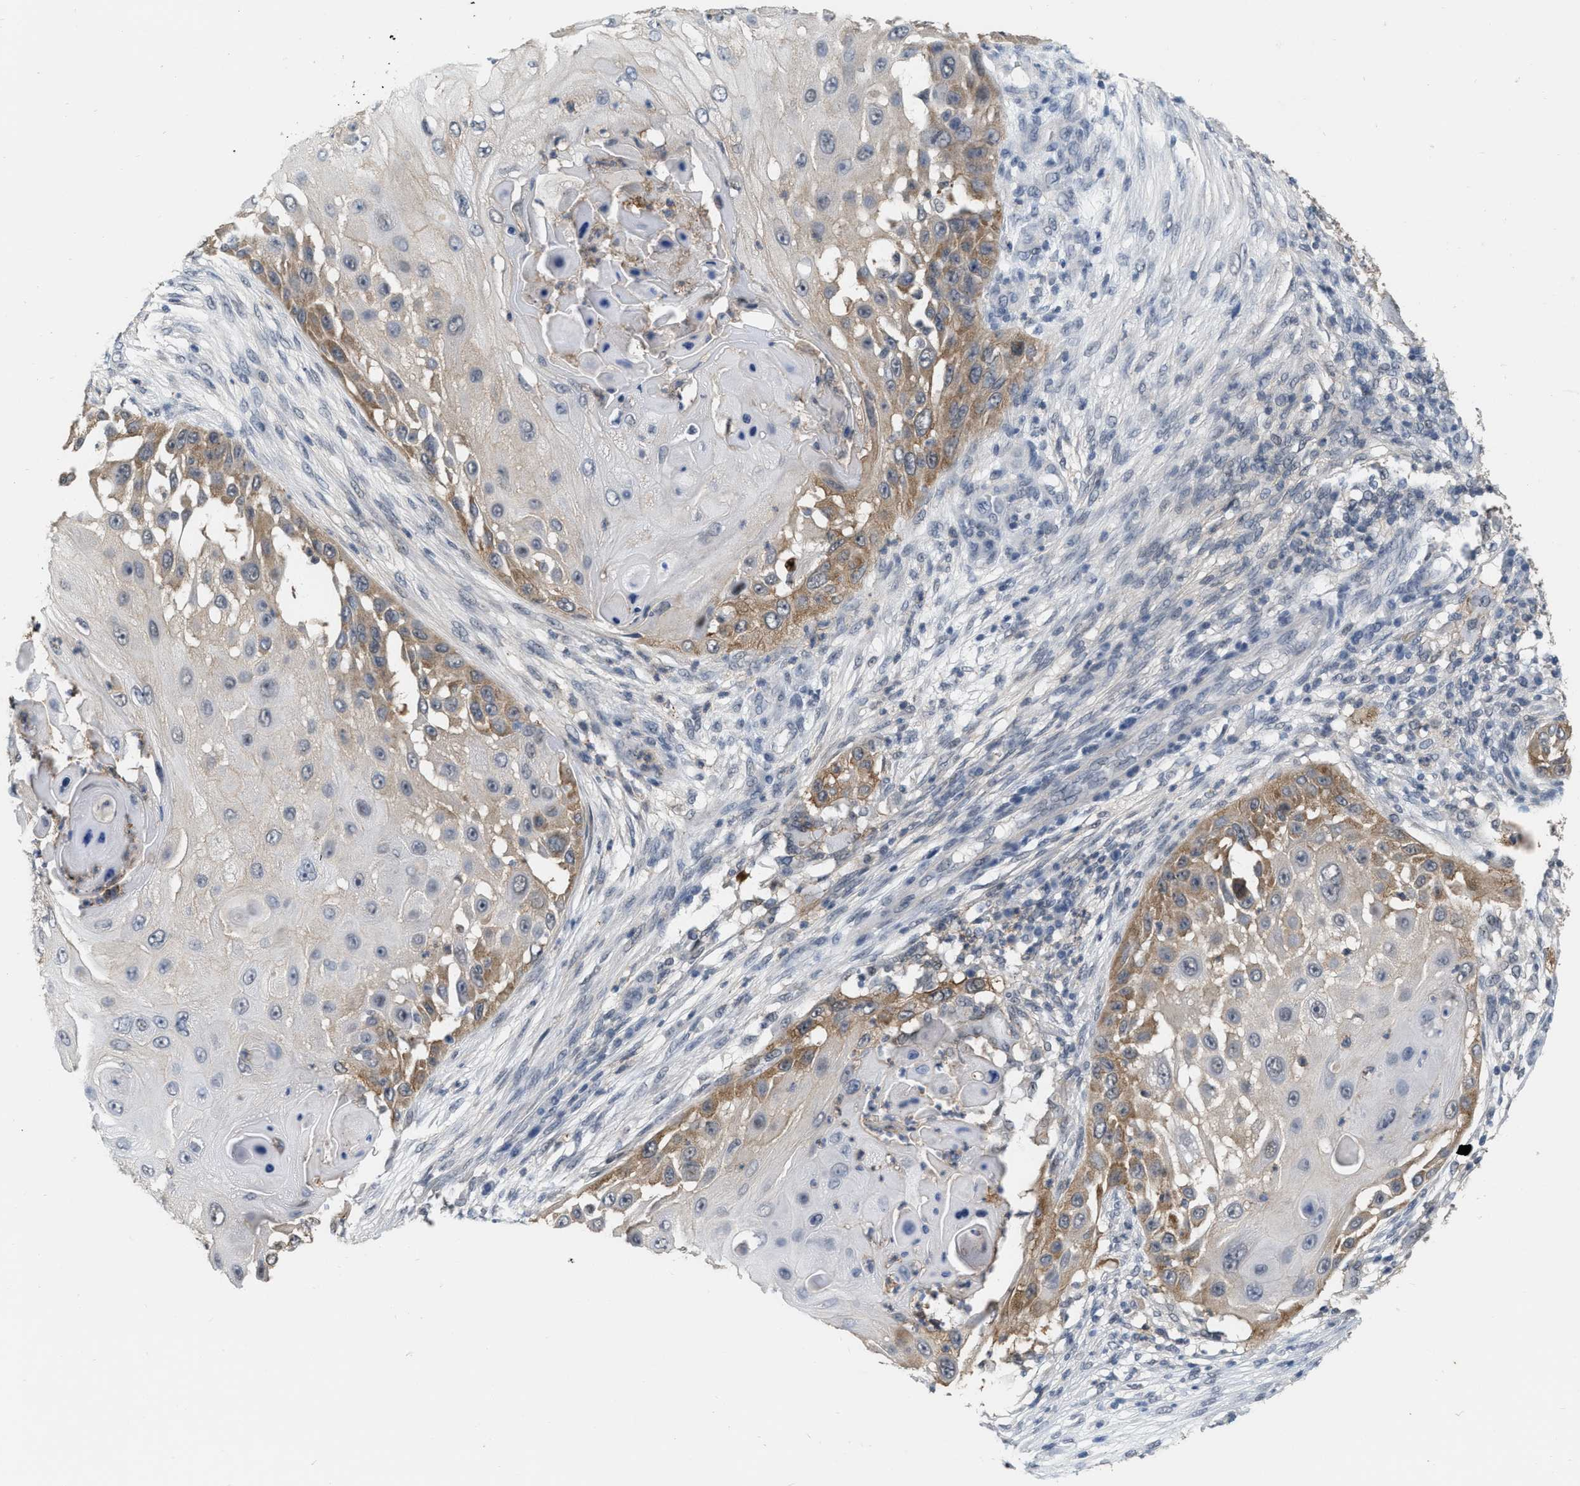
{"staining": {"intensity": "moderate", "quantity": "25%-75%", "location": "cytoplasmic/membranous"}, "tissue": "skin cancer", "cell_type": "Tumor cells", "image_type": "cancer", "snomed": [{"axis": "morphology", "description": "Squamous cell carcinoma, NOS"}, {"axis": "topography", "description": "Skin"}], "caption": "Squamous cell carcinoma (skin) stained with a protein marker exhibits moderate staining in tumor cells.", "gene": "BAIAP2L1", "patient": {"sex": "female", "age": 44}}